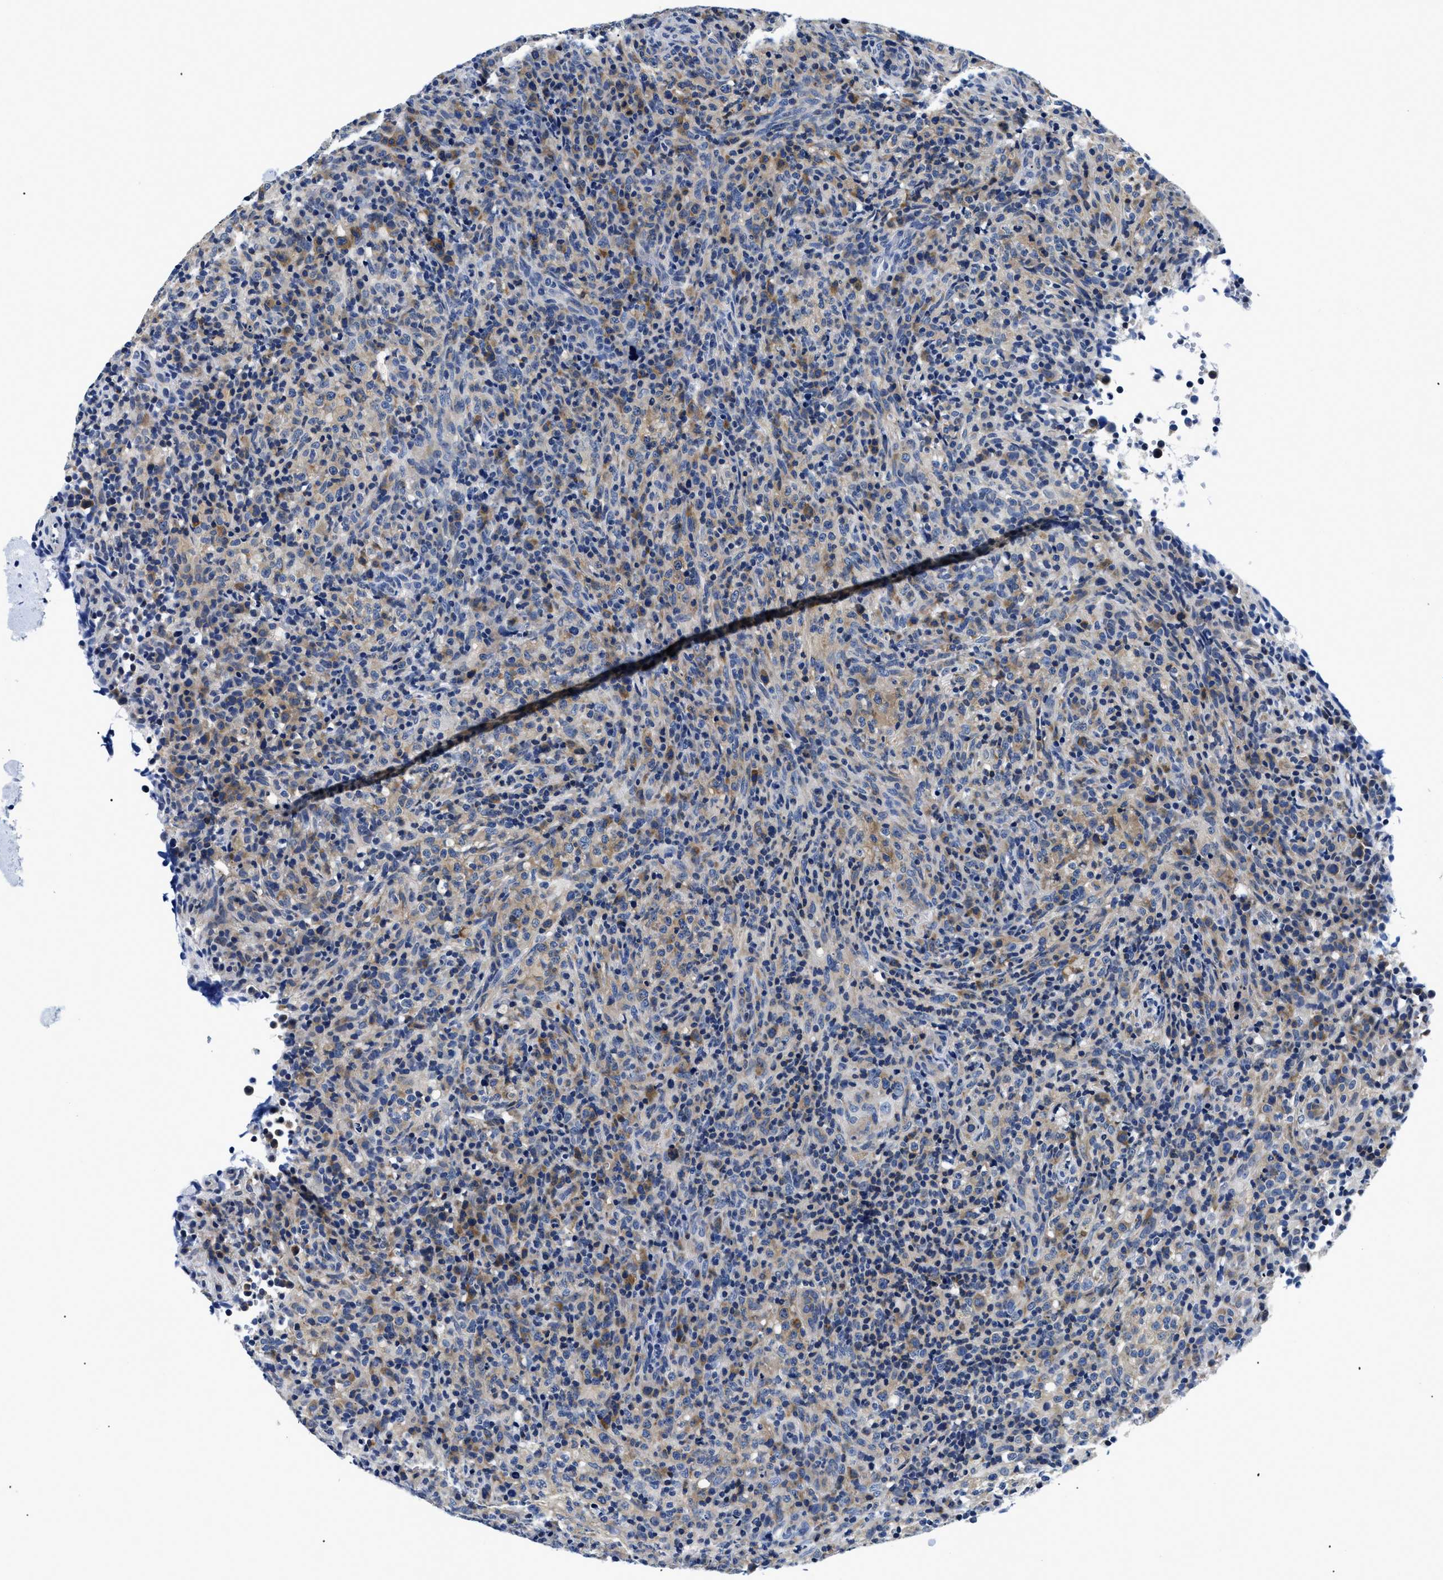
{"staining": {"intensity": "weak", "quantity": "<25%", "location": "cytoplasmic/membranous"}, "tissue": "lymphoma", "cell_type": "Tumor cells", "image_type": "cancer", "snomed": [{"axis": "morphology", "description": "Malignant lymphoma, non-Hodgkin's type, High grade"}, {"axis": "topography", "description": "Lymph node"}], "caption": "Lymphoma was stained to show a protein in brown. There is no significant expression in tumor cells.", "gene": "MEA1", "patient": {"sex": "female", "age": 76}}